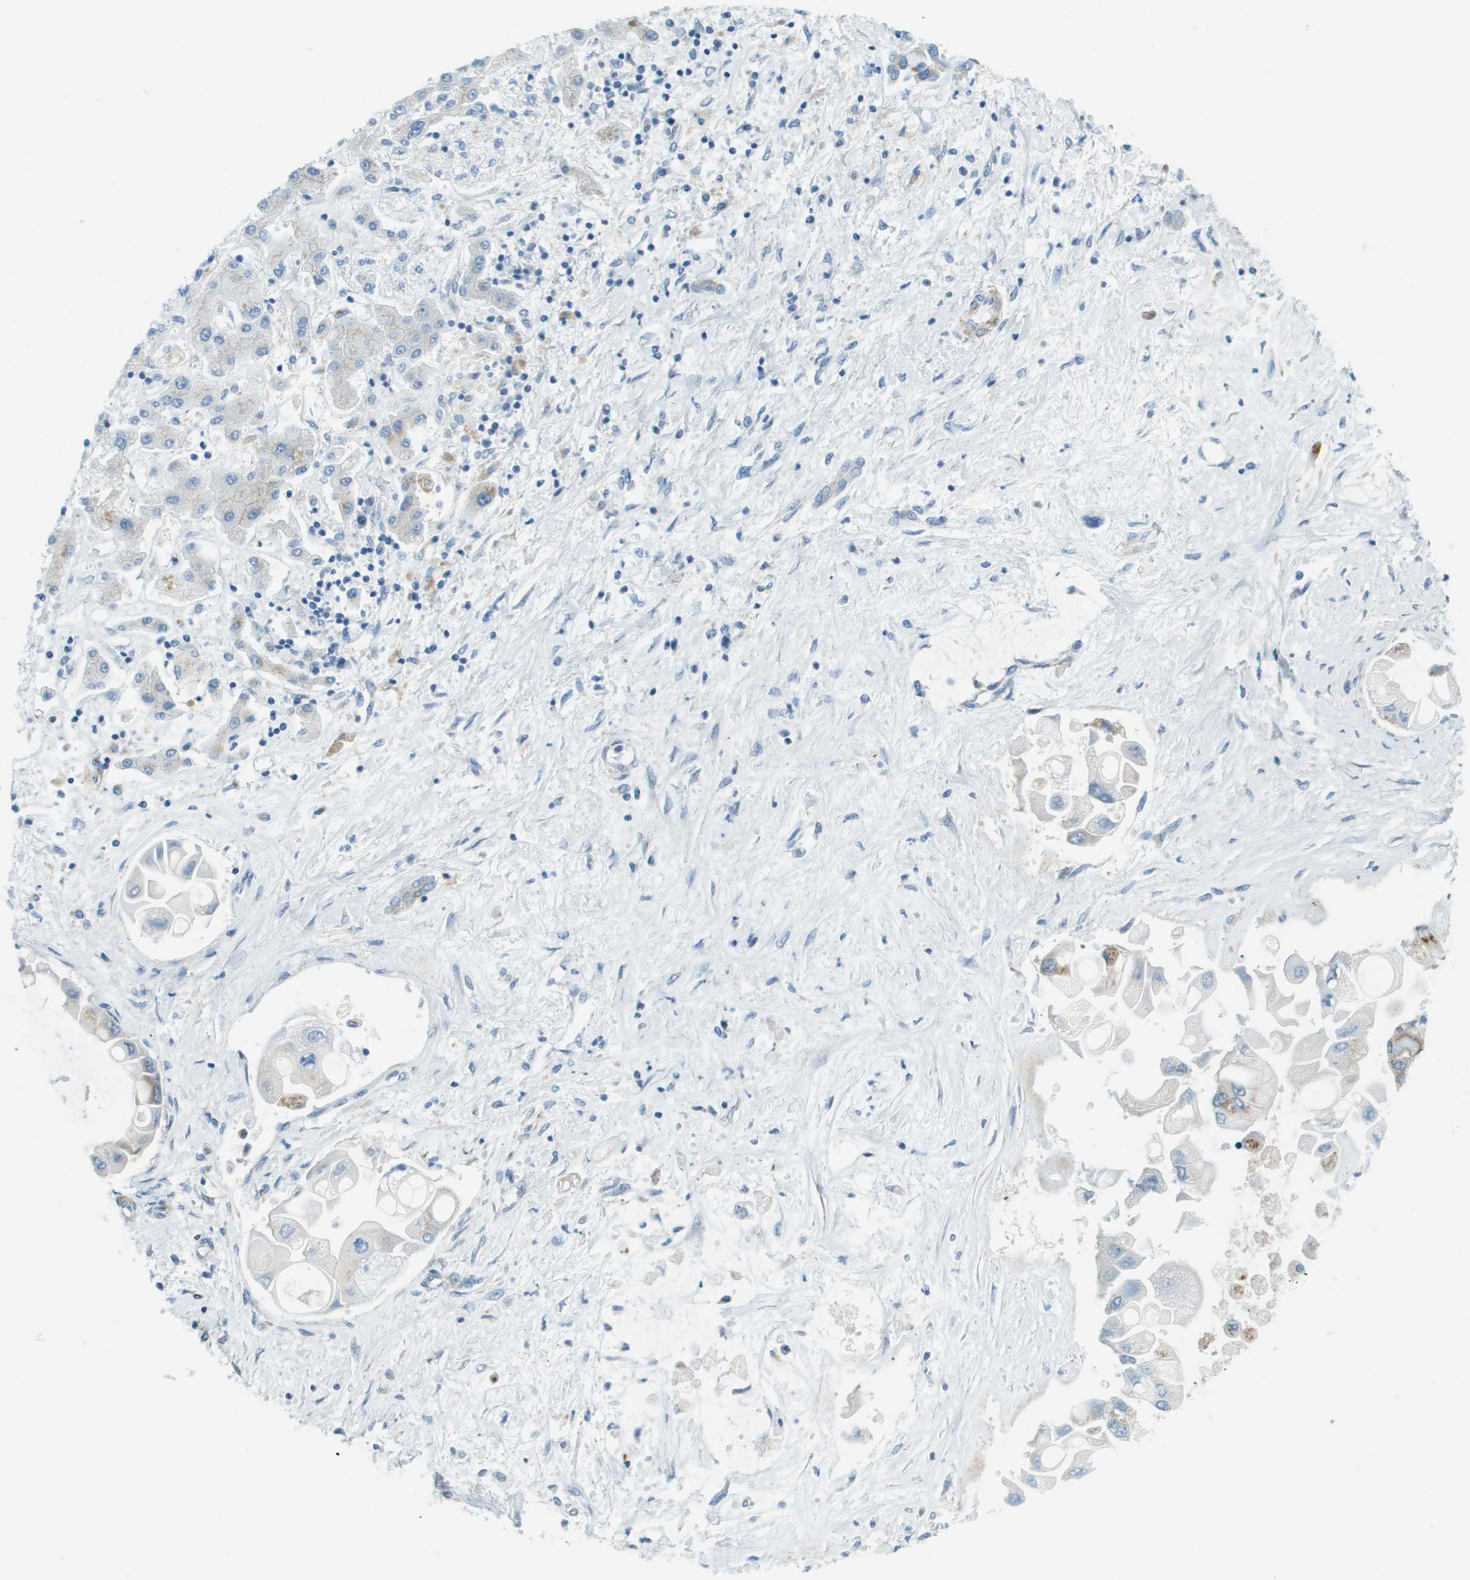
{"staining": {"intensity": "negative", "quantity": "none", "location": "none"}, "tissue": "liver cancer", "cell_type": "Tumor cells", "image_type": "cancer", "snomed": [{"axis": "morphology", "description": "Cholangiocarcinoma"}, {"axis": "topography", "description": "Liver"}], "caption": "Protein analysis of liver cholangiocarcinoma displays no significant expression in tumor cells.", "gene": "ACBD3", "patient": {"sex": "male", "age": 50}}